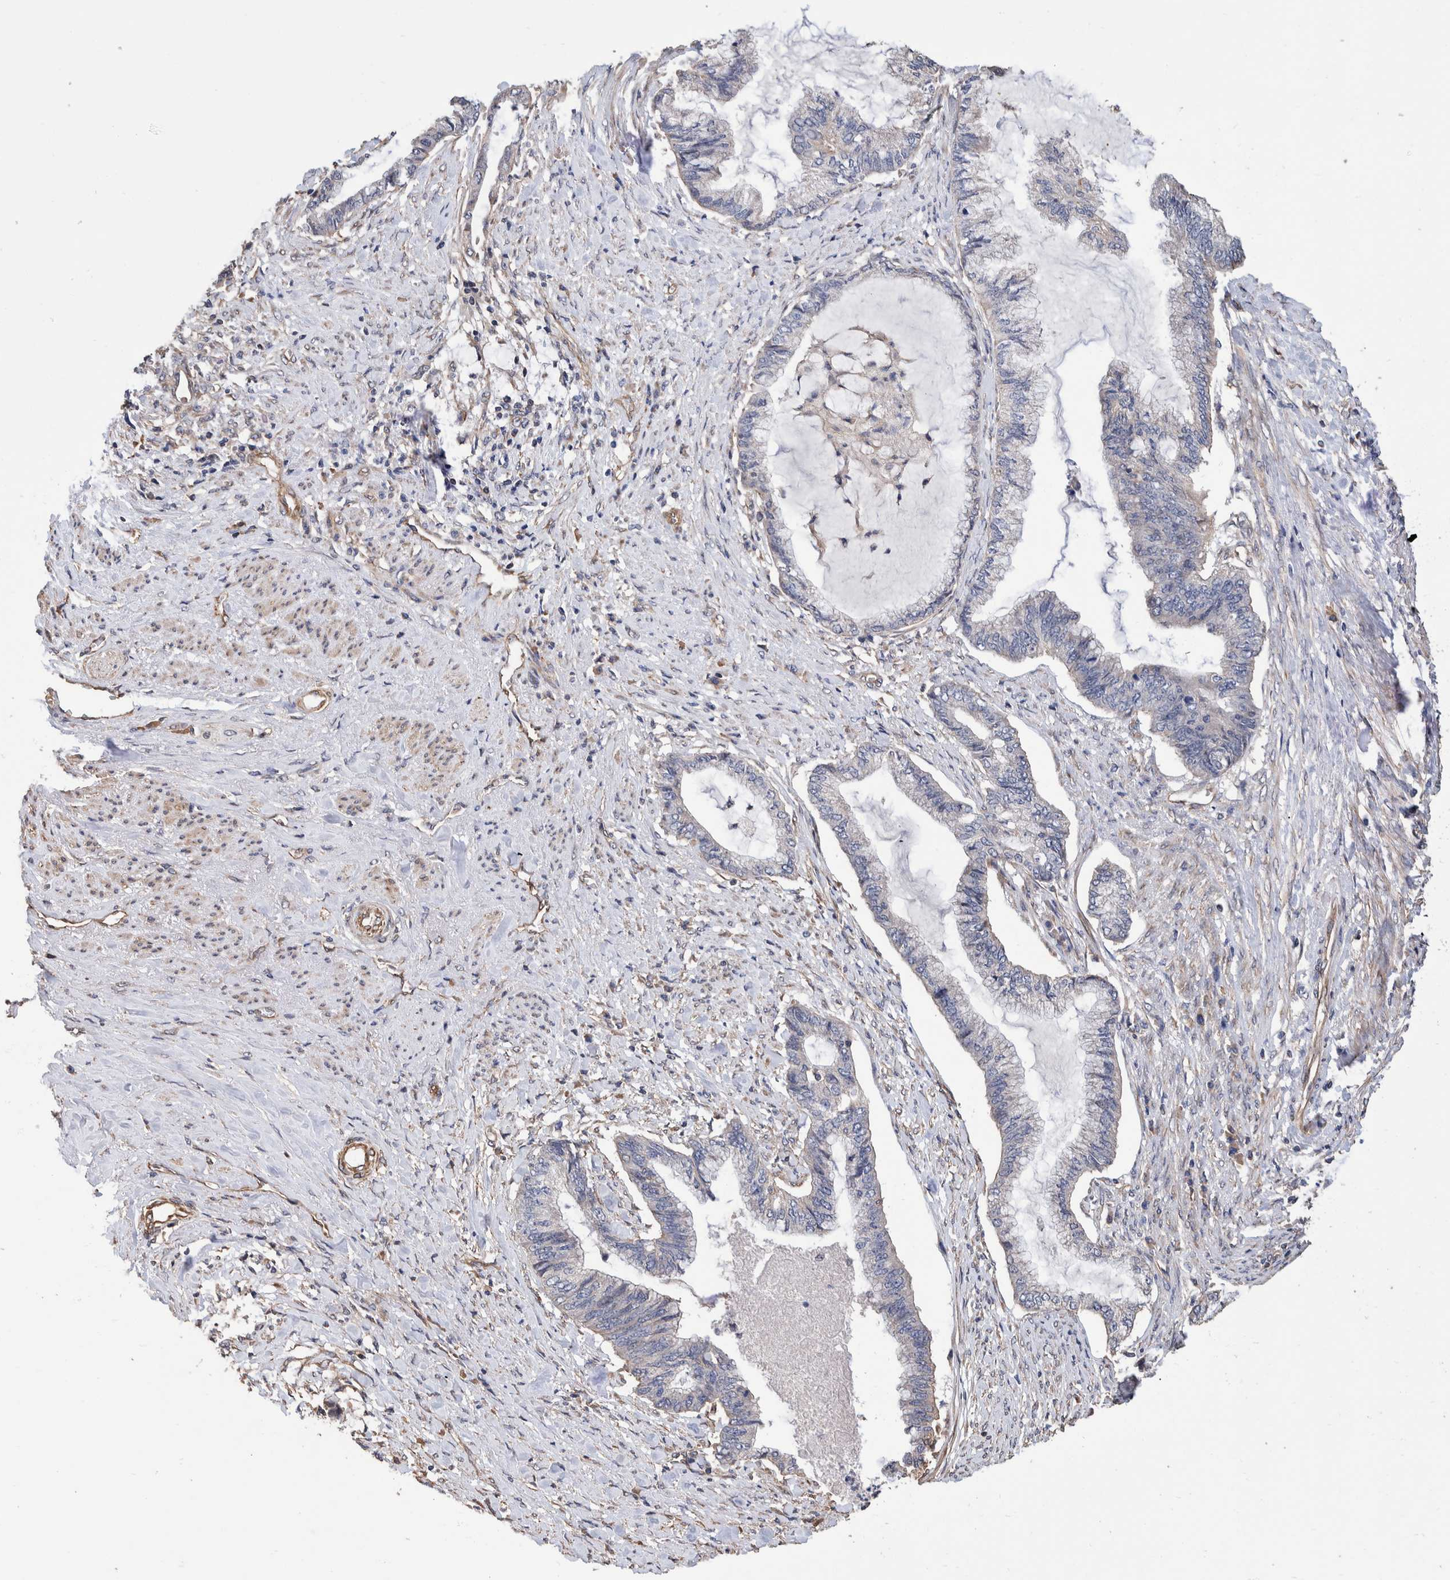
{"staining": {"intensity": "negative", "quantity": "none", "location": "none"}, "tissue": "endometrial cancer", "cell_type": "Tumor cells", "image_type": "cancer", "snomed": [{"axis": "morphology", "description": "Adenocarcinoma, NOS"}, {"axis": "topography", "description": "Endometrium"}], "caption": "Endometrial adenocarcinoma stained for a protein using IHC exhibits no expression tumor cells.", "gene": "SLC45A4", "patient": {"sex": "female", "age": 86}}